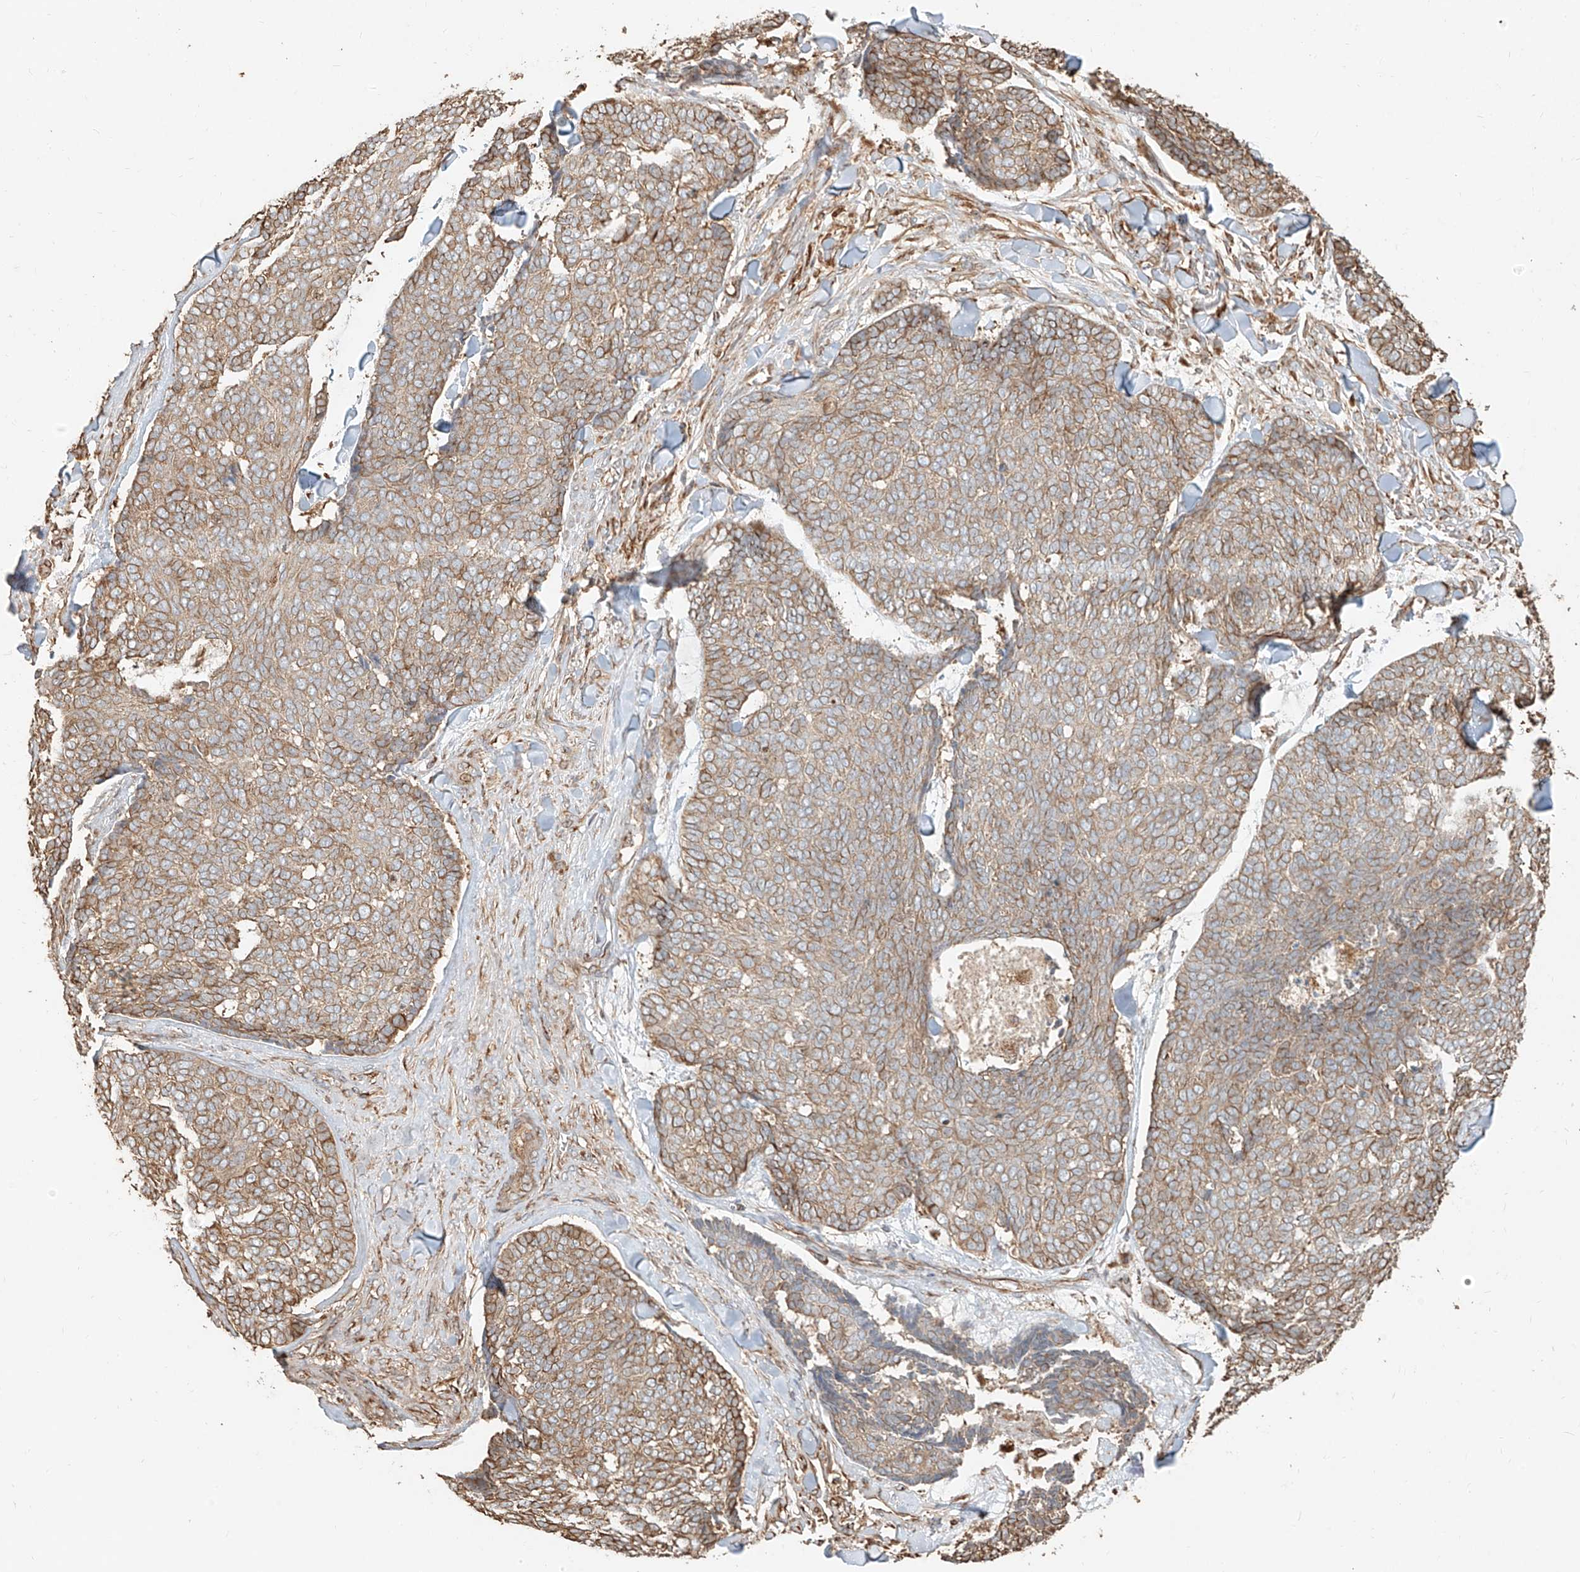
{"staining": {"intensity": "moderate", "quantity": ">75%", "location": "cytoplasmic/membranous"}, "tissue": "skin cancer", "cell_type": "Tumor cells", "image_type": "cancer", "snomed": [{"axis": "morphology", "description": "Basal cell carcinoma"}, {"axis": "topography", "description": "Skin"}], "caption": "Protein expression analysis of skin basal cell carcinoma displays moderate cytoplasmic/membranous positivity in approximately >75% of tumor cells. Using DAB (brown) and hematoxylin (blue) stains, captured at high magnification using brightfield microscopy.", "gene": "EFNB1", "patient": {"sex": "male", "age": 84}}